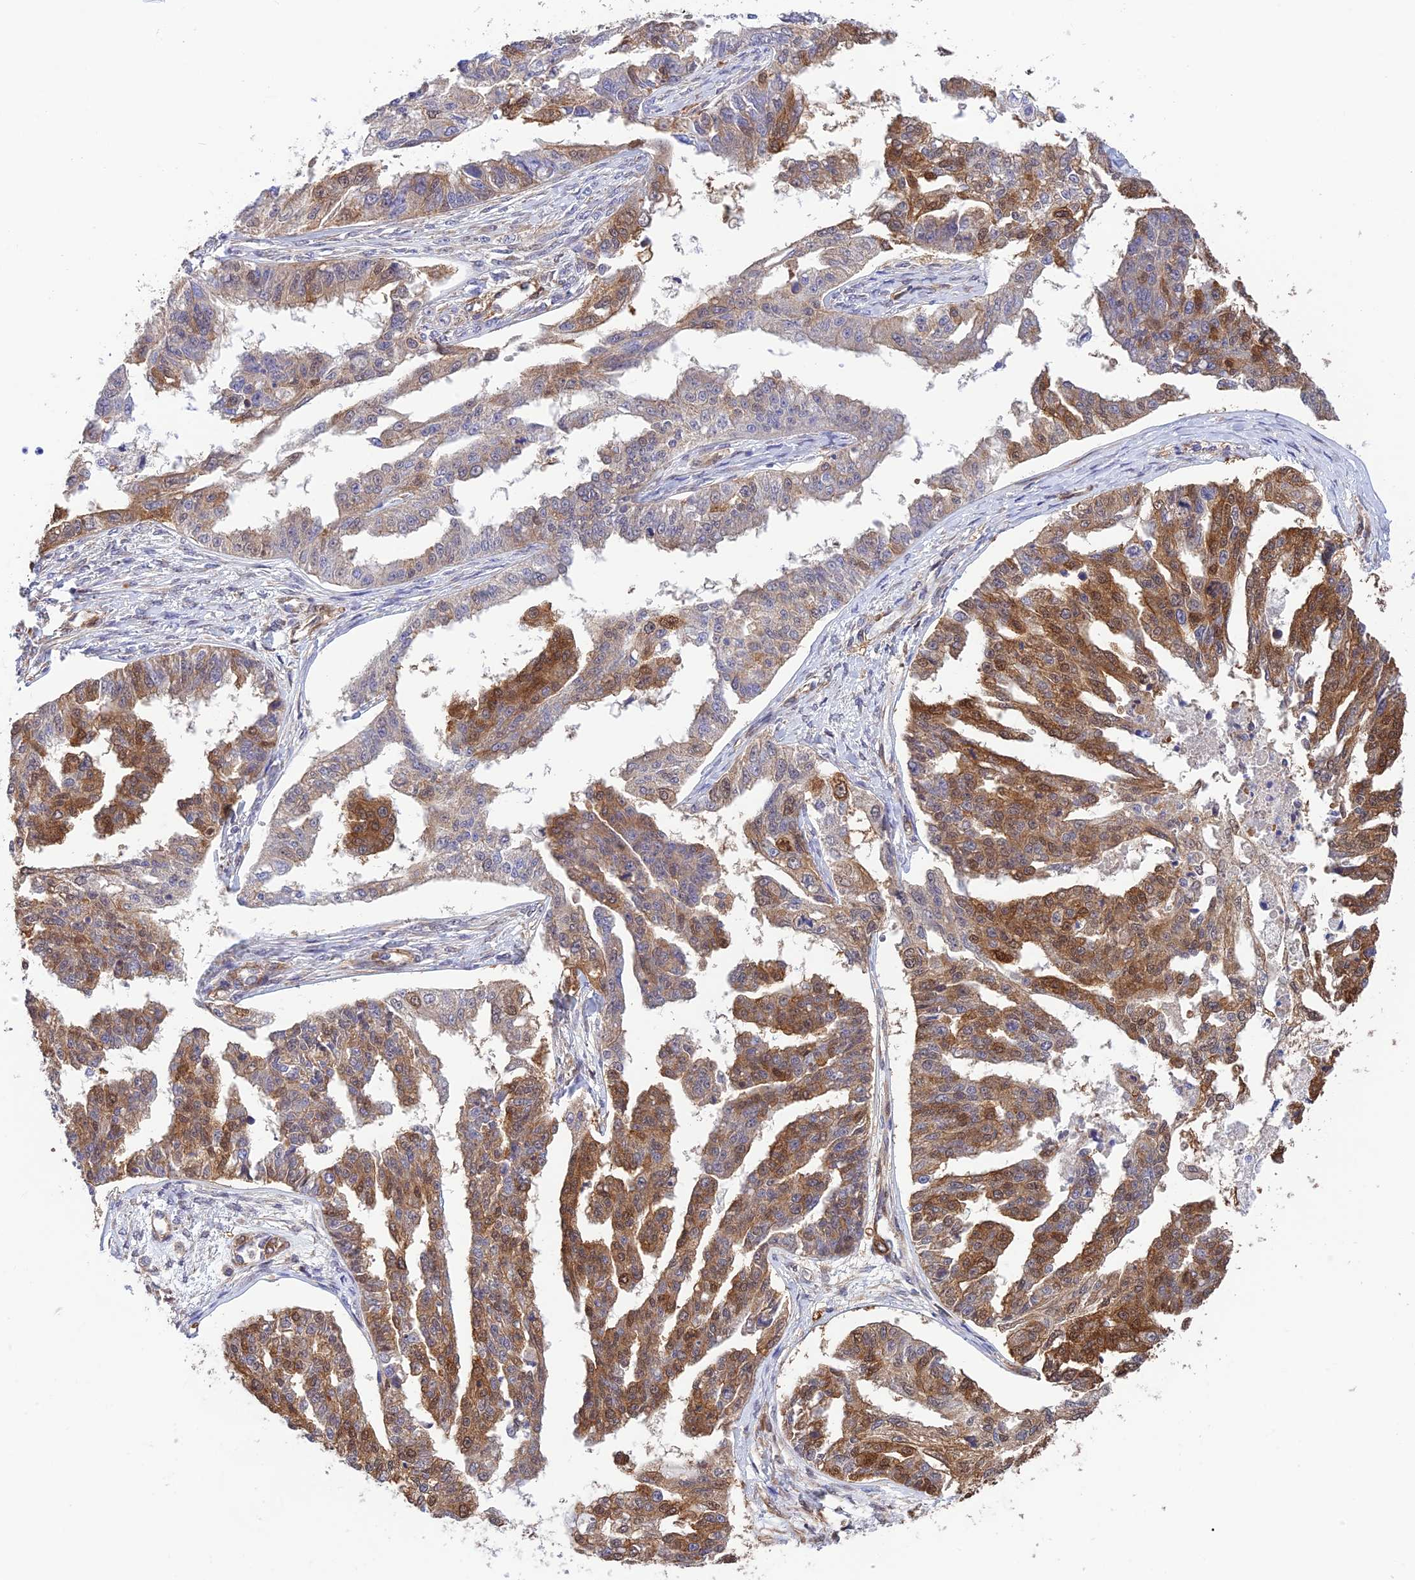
{"staining": {"intensity": "strong", "quantity": "25%-75%", "location": "cytoplasmic/membranous"}, "tissue": "ovarian cancer", "cell_type": "Tumor cells", "image_type": "cancer", "snomed": [{"axis": "morphology", "description": "Cystadenocarcinoma, serous, NOS"}, {"axis": "topography", "description": "Ovary"}], "caption": "An immunohistochemistry photomicrograph of neoplastic tissue is shown. Protein staining in brown highlights strong cytoplasmic/membranous positivity in ovarian cancer within tumor cells.", "gene": "EVI5L", "patient": {"sex": "female", "age": 58}}